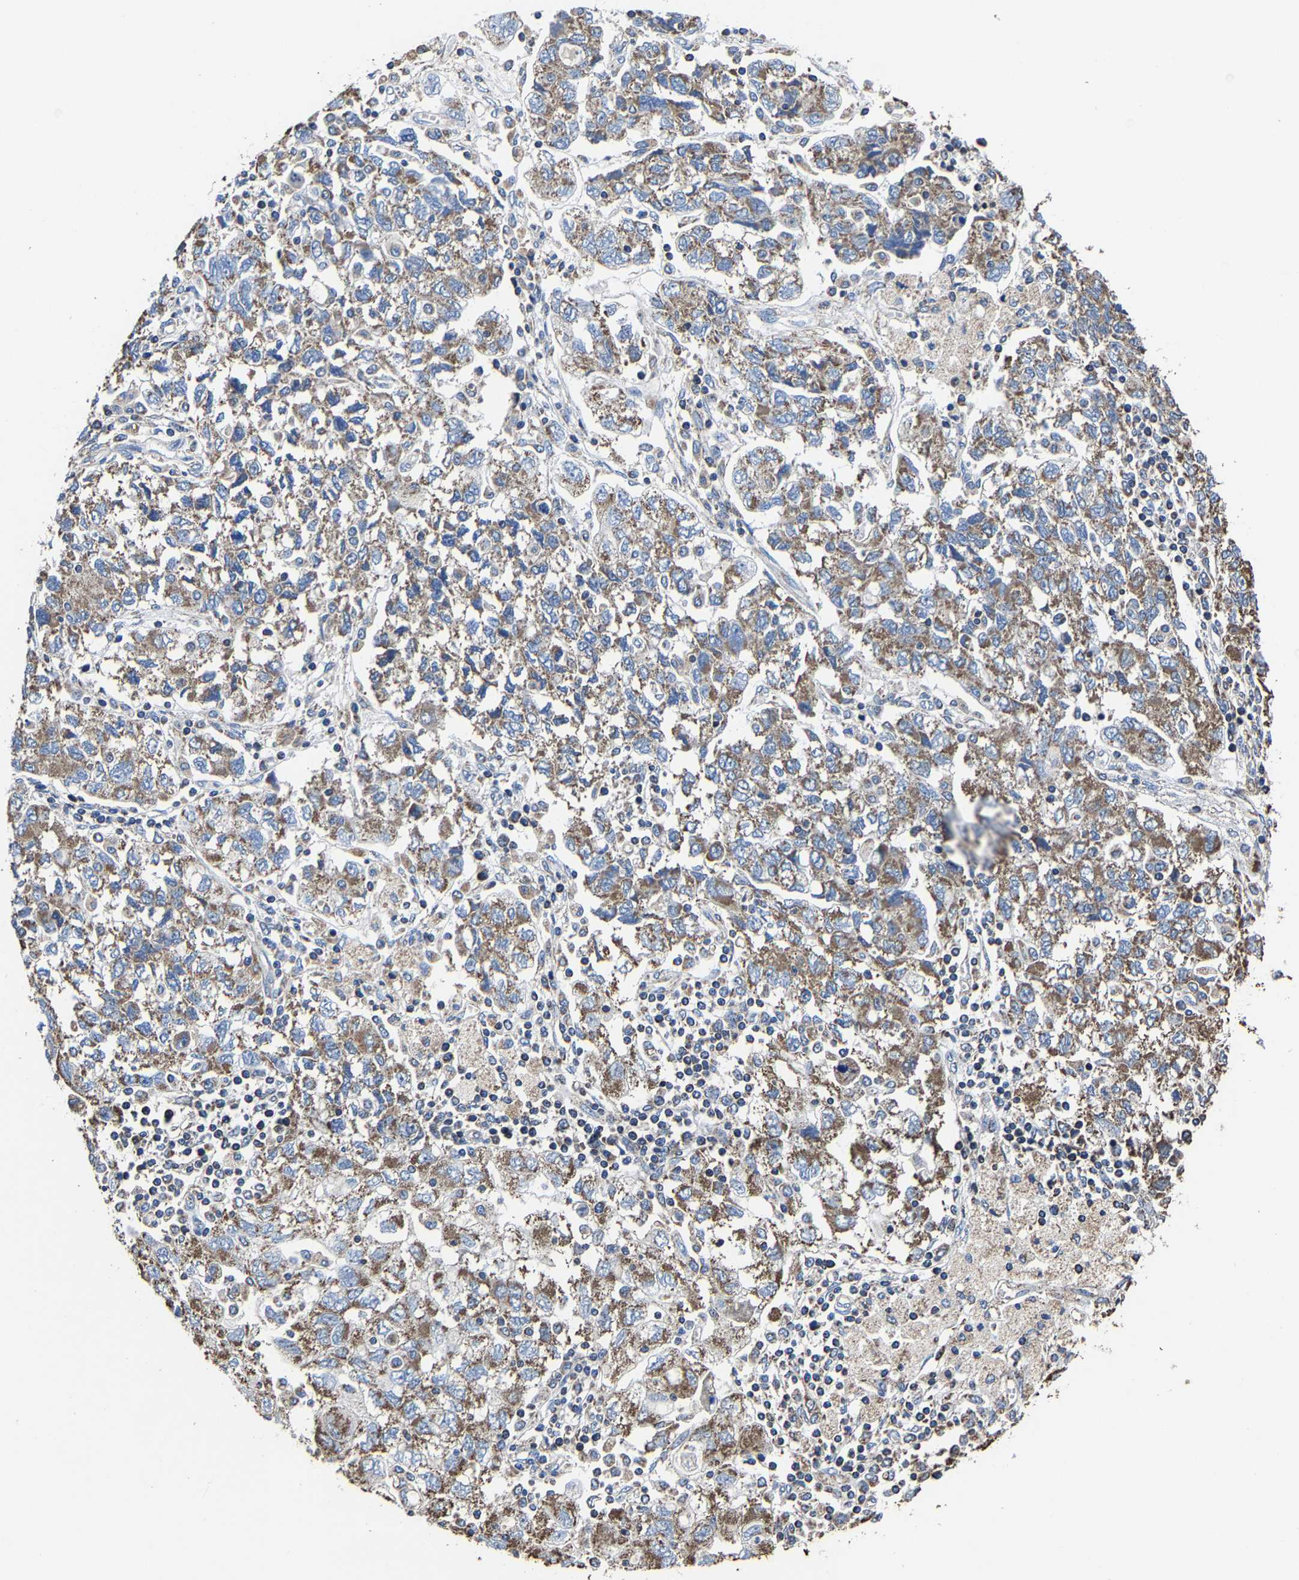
{"staining": {"intensity": "moderate", "quantity": ">75%", "location": "cytoplasmic/membranous"}, "tissue": "ovarian cancer", "cell_type": "Tumor cells", "image_type": "cancer", "snomed": [{"axis": "morphology", "description": "Carcinoma, NOS"}, {"axis": "morphology", "description": "Cystadenocarcinoma, serous, NOS"}, {"axis": "topography", "description": "Ovary"}], "caption": "Ovarian carcinoma stained with a brown dye displays moderate cytoplasmic/membranous positive positivity in about >75% of tumor cells.", "gene": "ZCCHC7", "patient": {"sex": "female", "age": 69}}